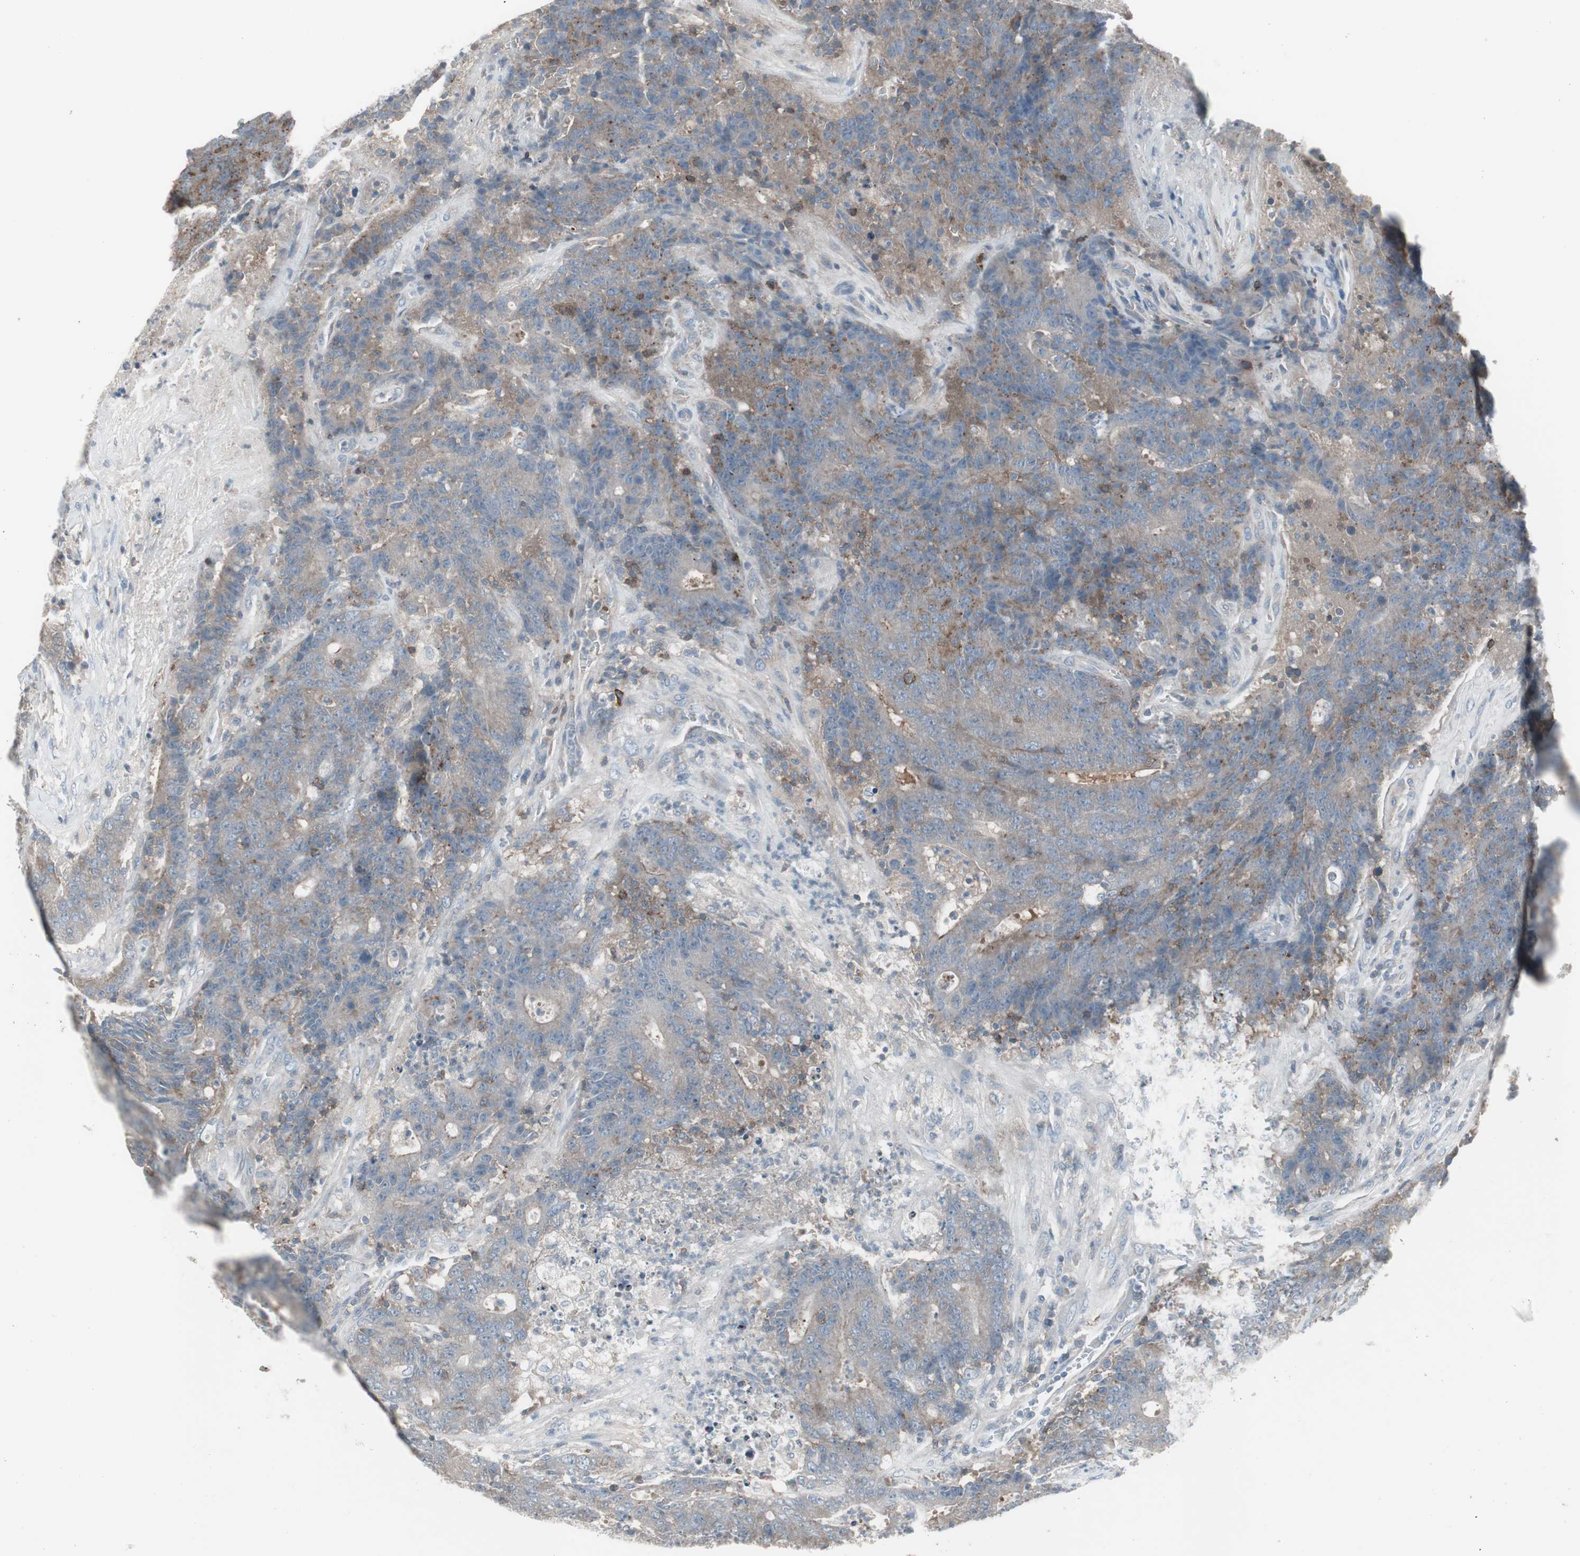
{"staining": {"intensity": "weak", "quantity": "25%-75%", "location": "cytoplasmic/membranous"}, "tissue": "colorectal cancer", "cell_type": "Tumor cells", "image_type": "cancer", "snomed": [{"axis": "morphology", "description": "Normal tissue, NOS"}, {"axis": "morphology", "description": "Adenocarcinoma, NOS"}, {"axis": "topography", "description": "Colon"}], "caption": "This is a photomicrograph of immunohistochemistry (IHC) staining of colorectal adenocarcinoma, which shows weak staining in the cytoplasmic/membranous of tumor cells.", "gene": "ZSCAN32", "patient": {"sex": "female", "age": 75}}